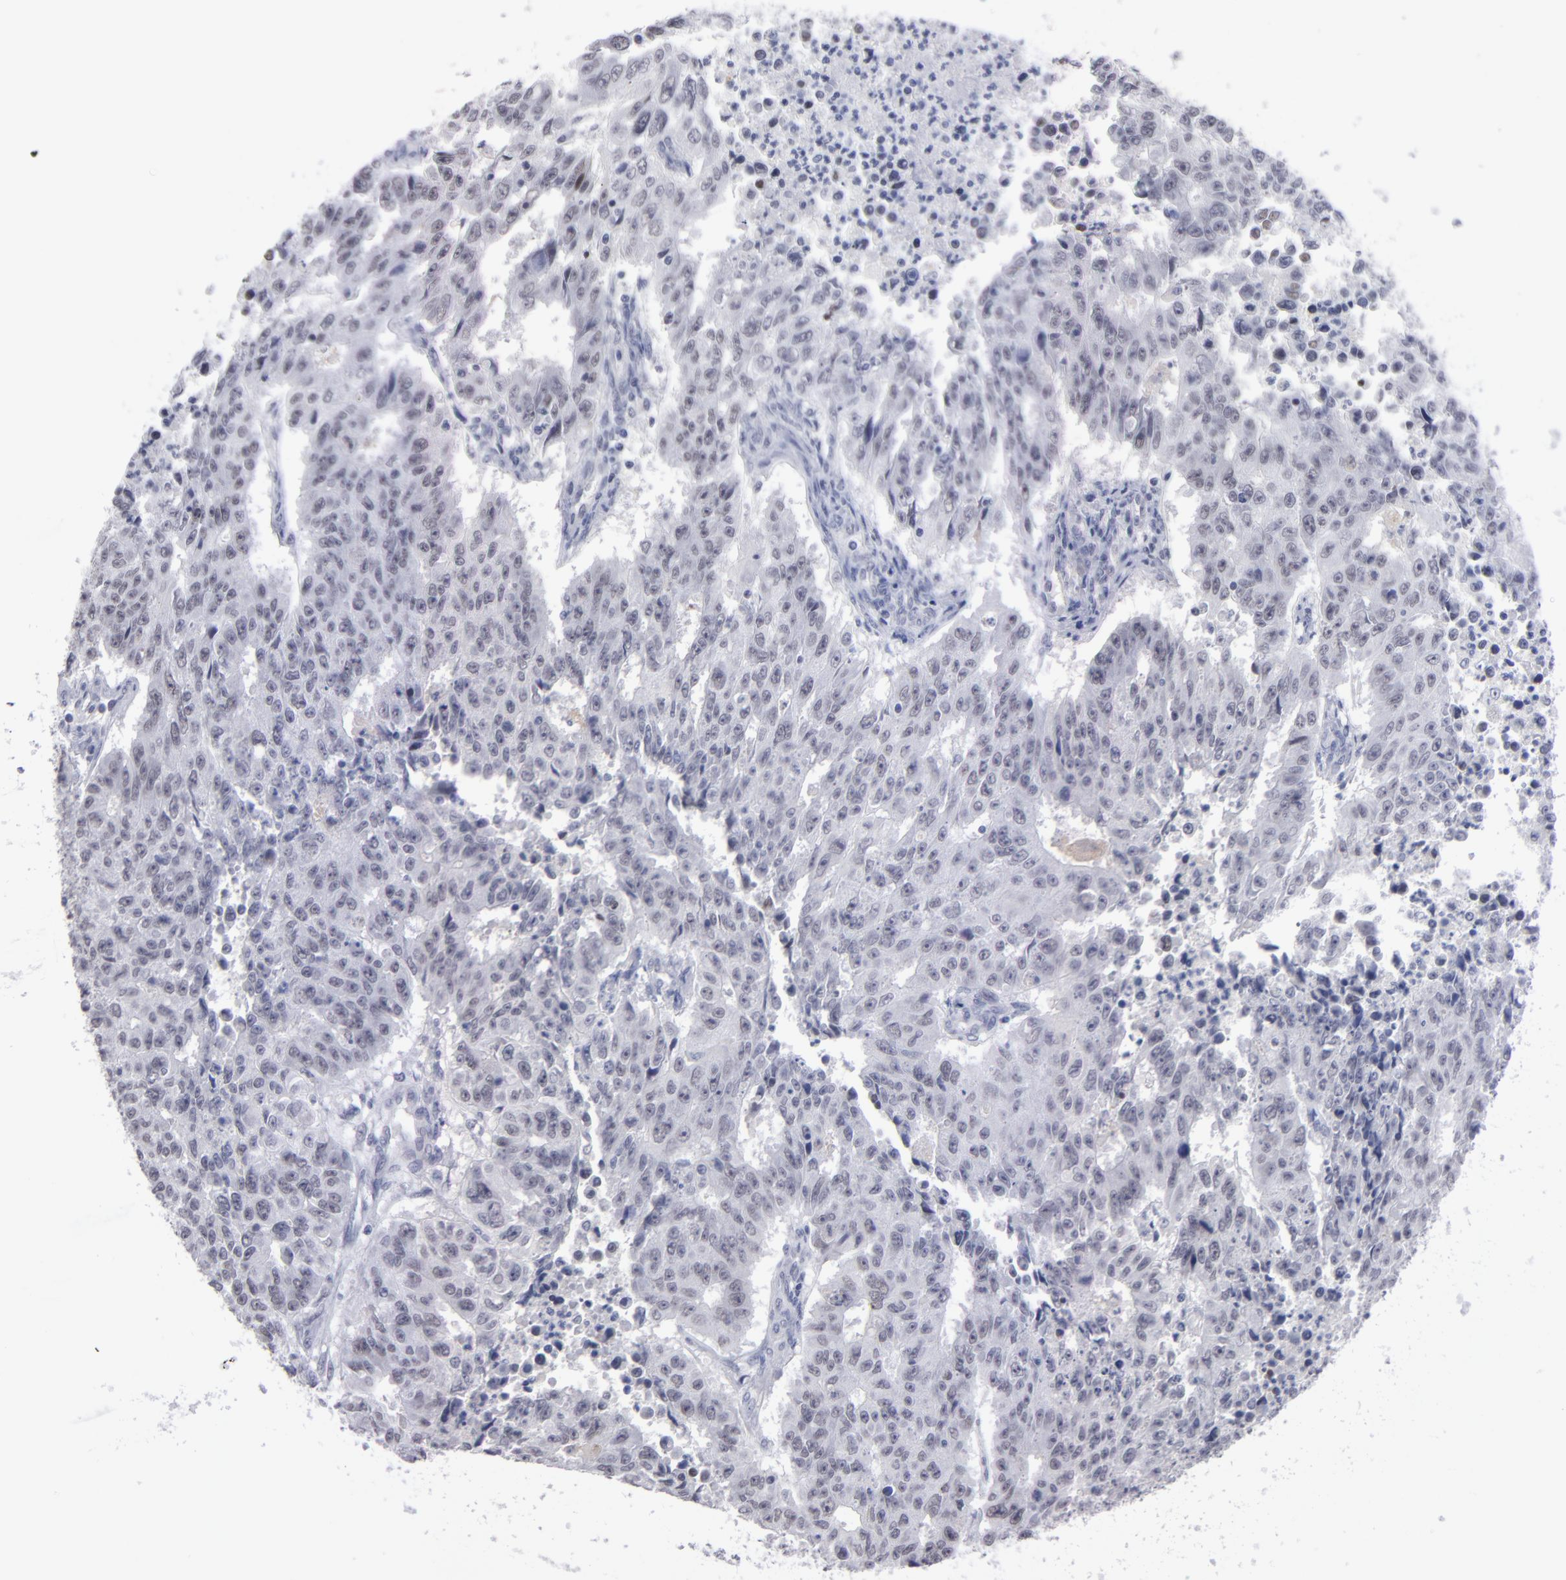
{"staining": {"intensity": "weak", "quantity": "25%-75%", "location": "nuclear"}, "tissue": "endometrial cancer", "cell_type": "Tumor cells", "image_type": "cancer", "snomed": [{"axis": "morphology", "description": "Adenocarcinoma, NOS"}, {"axis": "topography", "description": "Endometrium"}], "caption": "High-magnification brightfield microscopy of endometrial cancer (adenocarcinoma) stained with DAB (3,3'-diaminobenzidine) (brown) and counterstained with hematoxylin (blue). tumor cells exhibit weak nuclear positivity is identified in approximately25%-75% of cells.", "gene": "TEX11", "patient": {"sex": "female", "age": 42}}